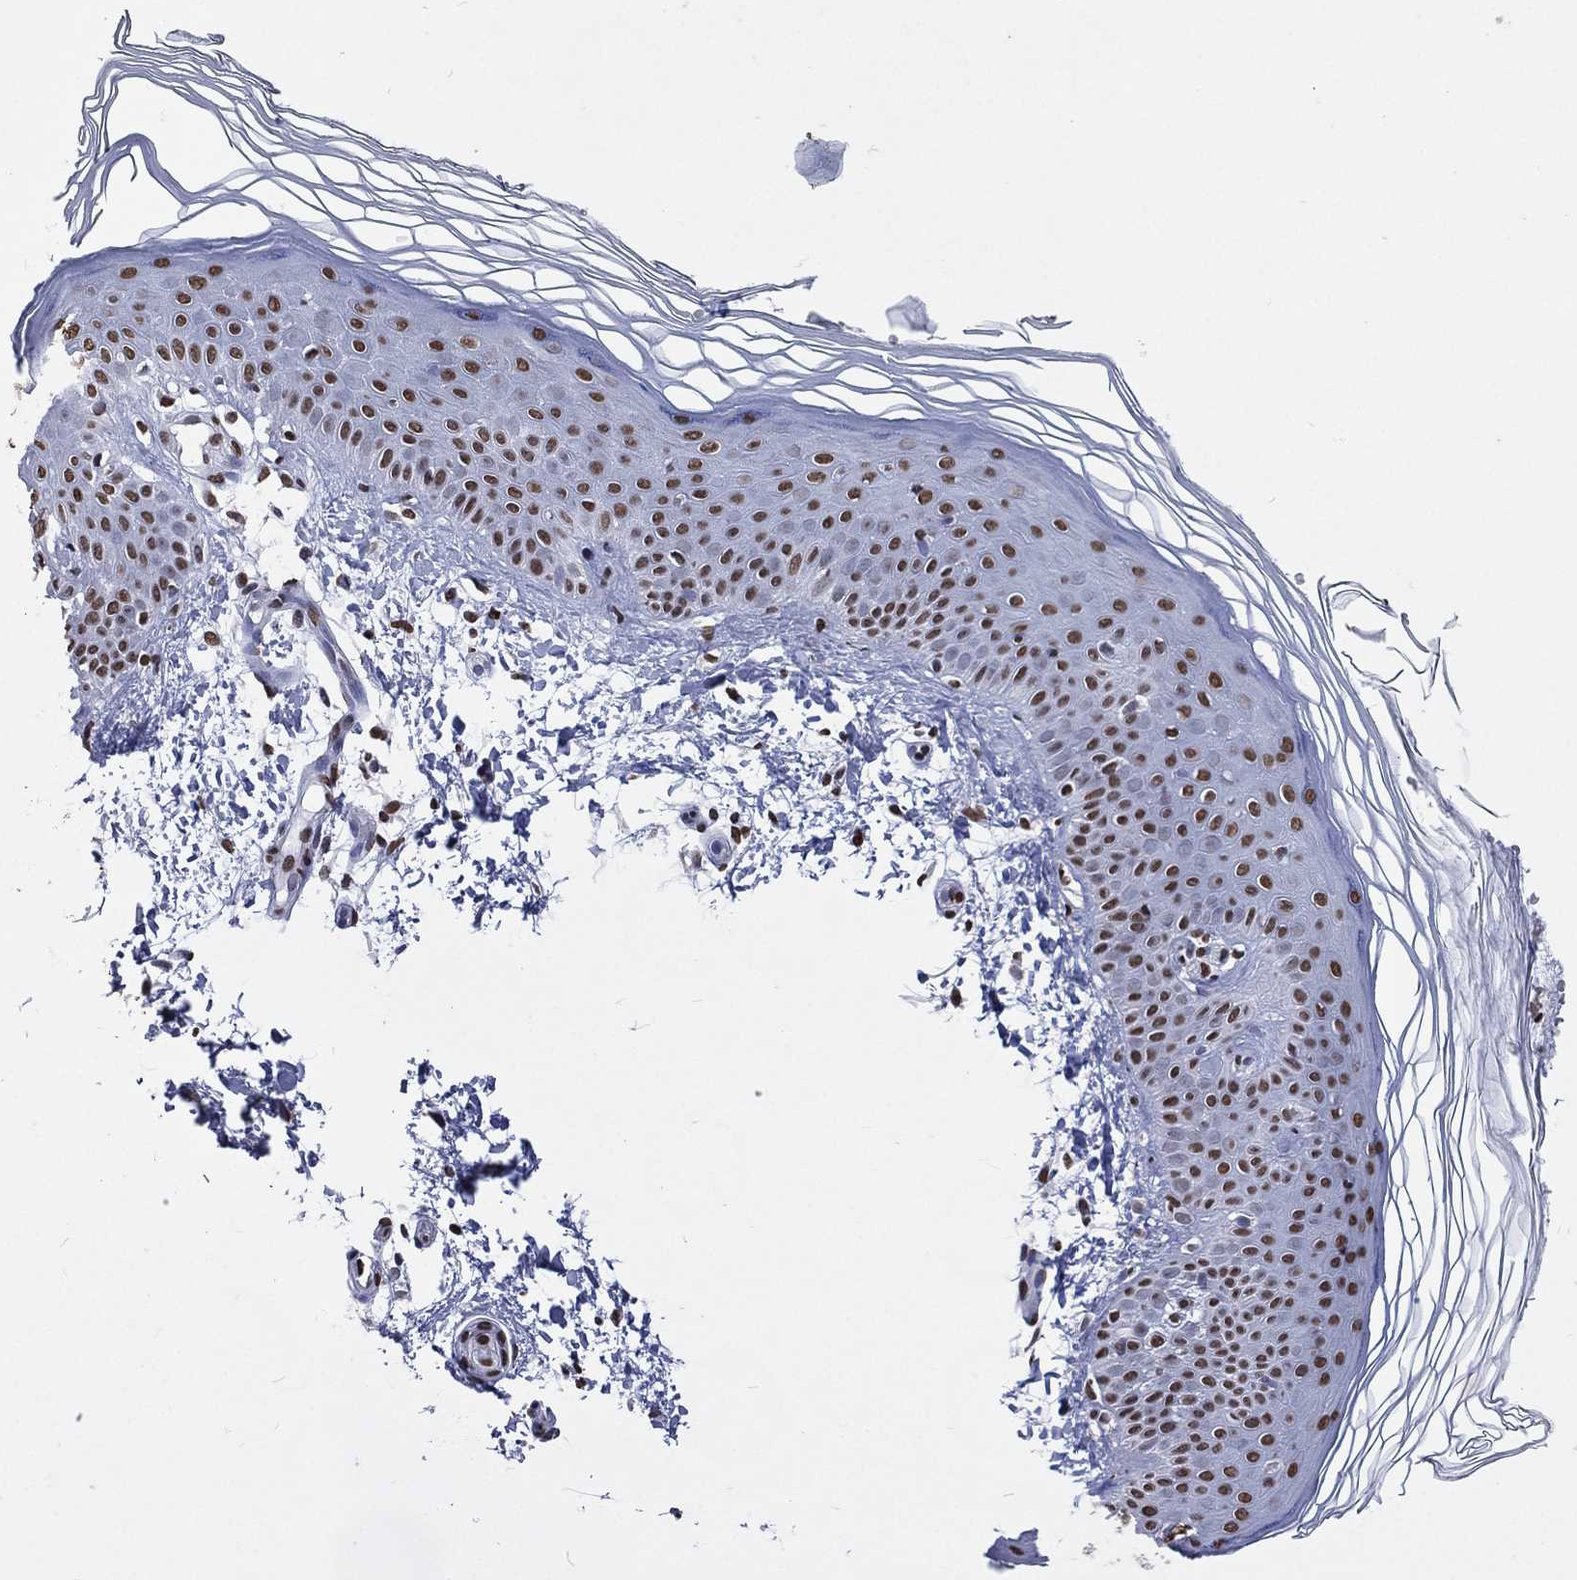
{"staining": {"intensity": "moderate", "quantity": "25%-75%", "location": "nuclear"}, "tissue": "skin", "cell_type": "Fibroblasts", "image_type": "normal", "snomed": [{"axis": "morphology", "description": "Normal tissue, NOS"}, {"axis": "topography", "description": "Skin"}], "caption": "There is medium levels of moderate nuclear expression in fibroblasts of unremarkable skin, as demonstrated by immunohistochemical staining (brown color).", "gene": "RETREG2", "patient": {"sex": "female", "age": 62}}